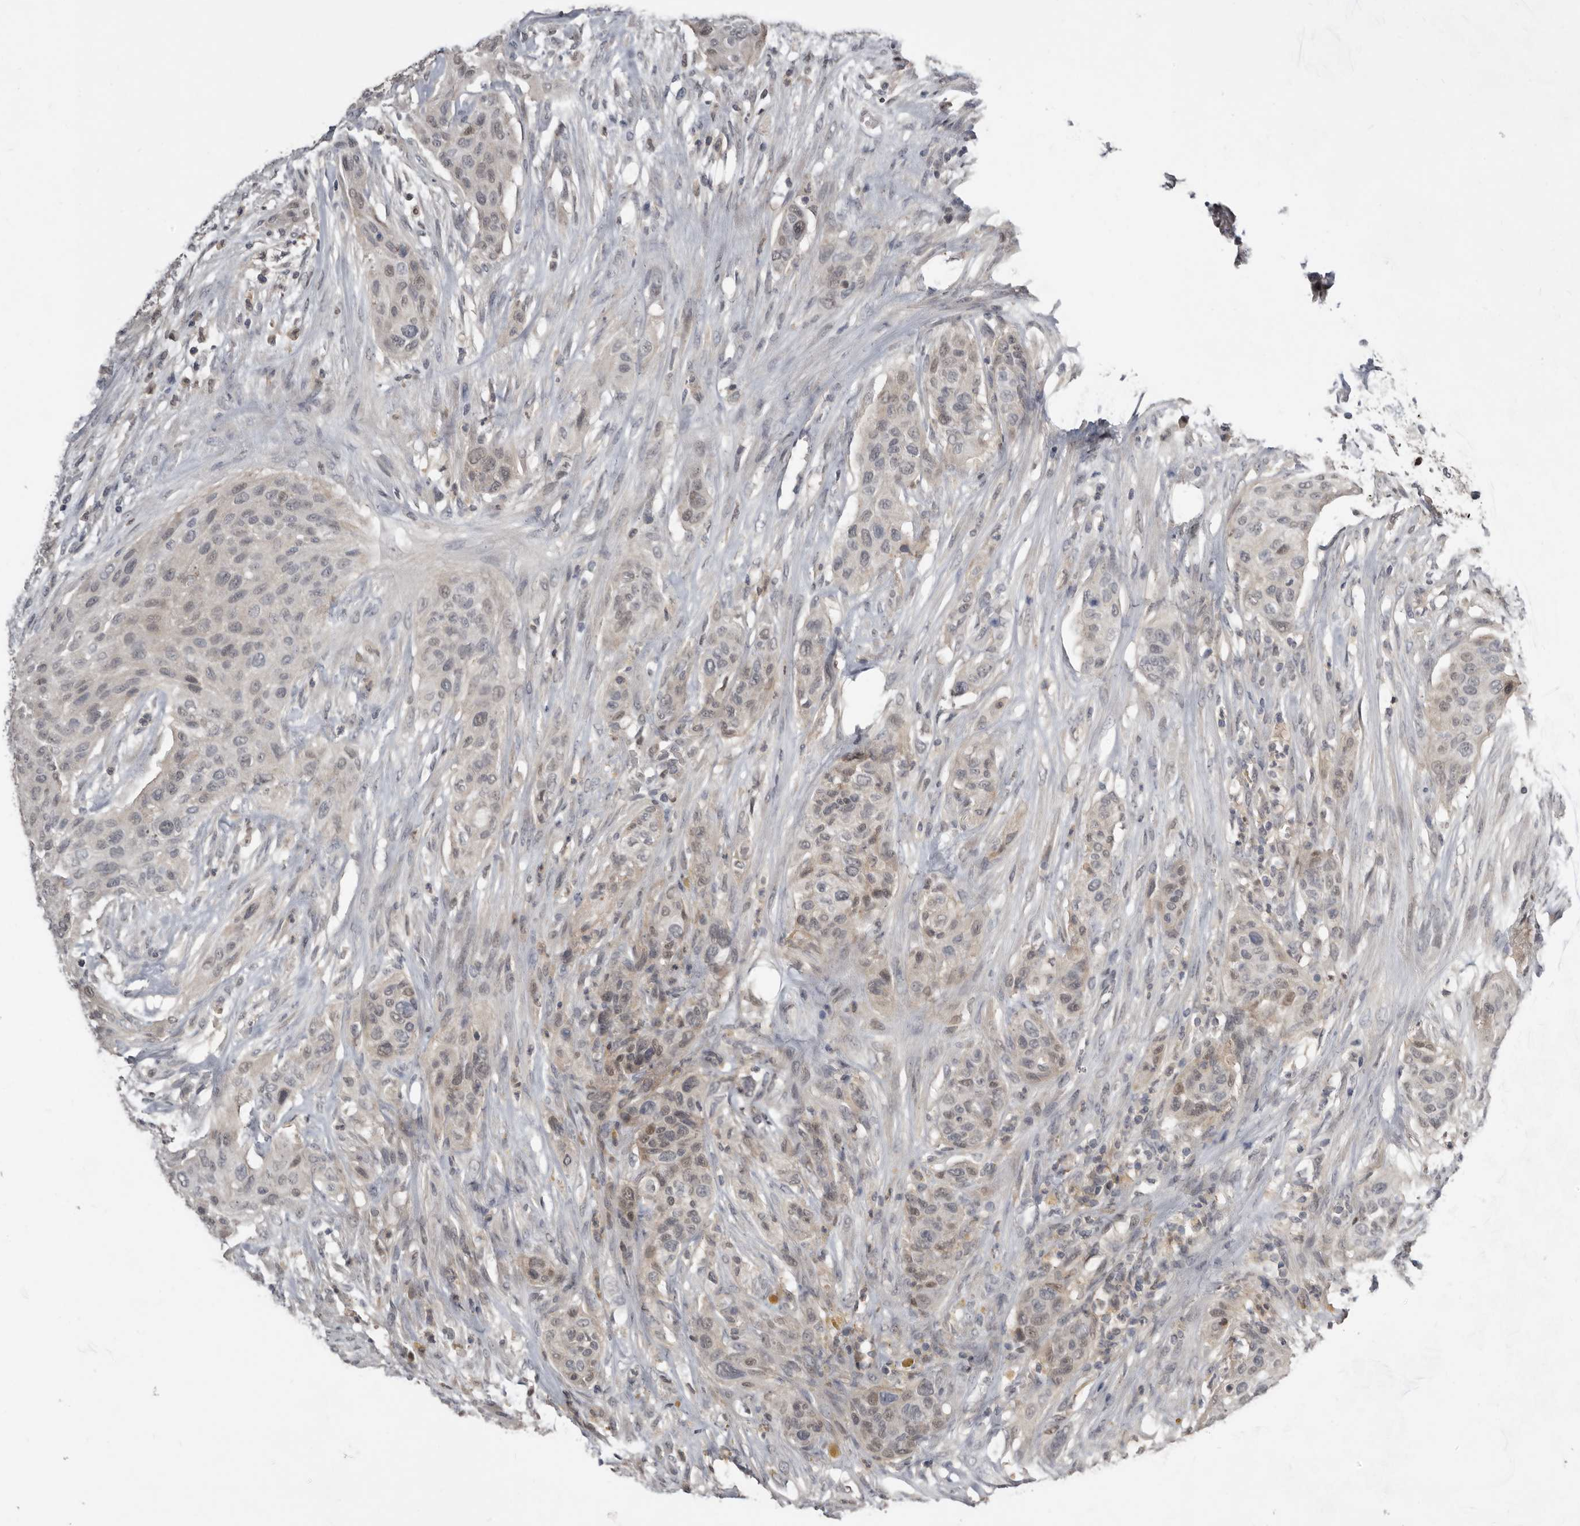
{"staining": {"intensity": "weak", "quantity": "25%-75%", "location": "nuclear"}, "tissue": "urothelial cancer", "cell_type": "Tumor cells", "image_type": "cancer", "snomed": [{"axis": "morphology", "description": "Urothelial carcinoma, High grade"}, {"axis": "topography", "description": "Urinary bladder"}], "caption": "Protein expression by immunohistochemistry (IHC) displays weak nuclear positivity in approximately 25%-75% of tumor cells in high-grade urothelial carcinoma.", "gene": "RBKS", "patient": {"sex": "male", "age": 35}}